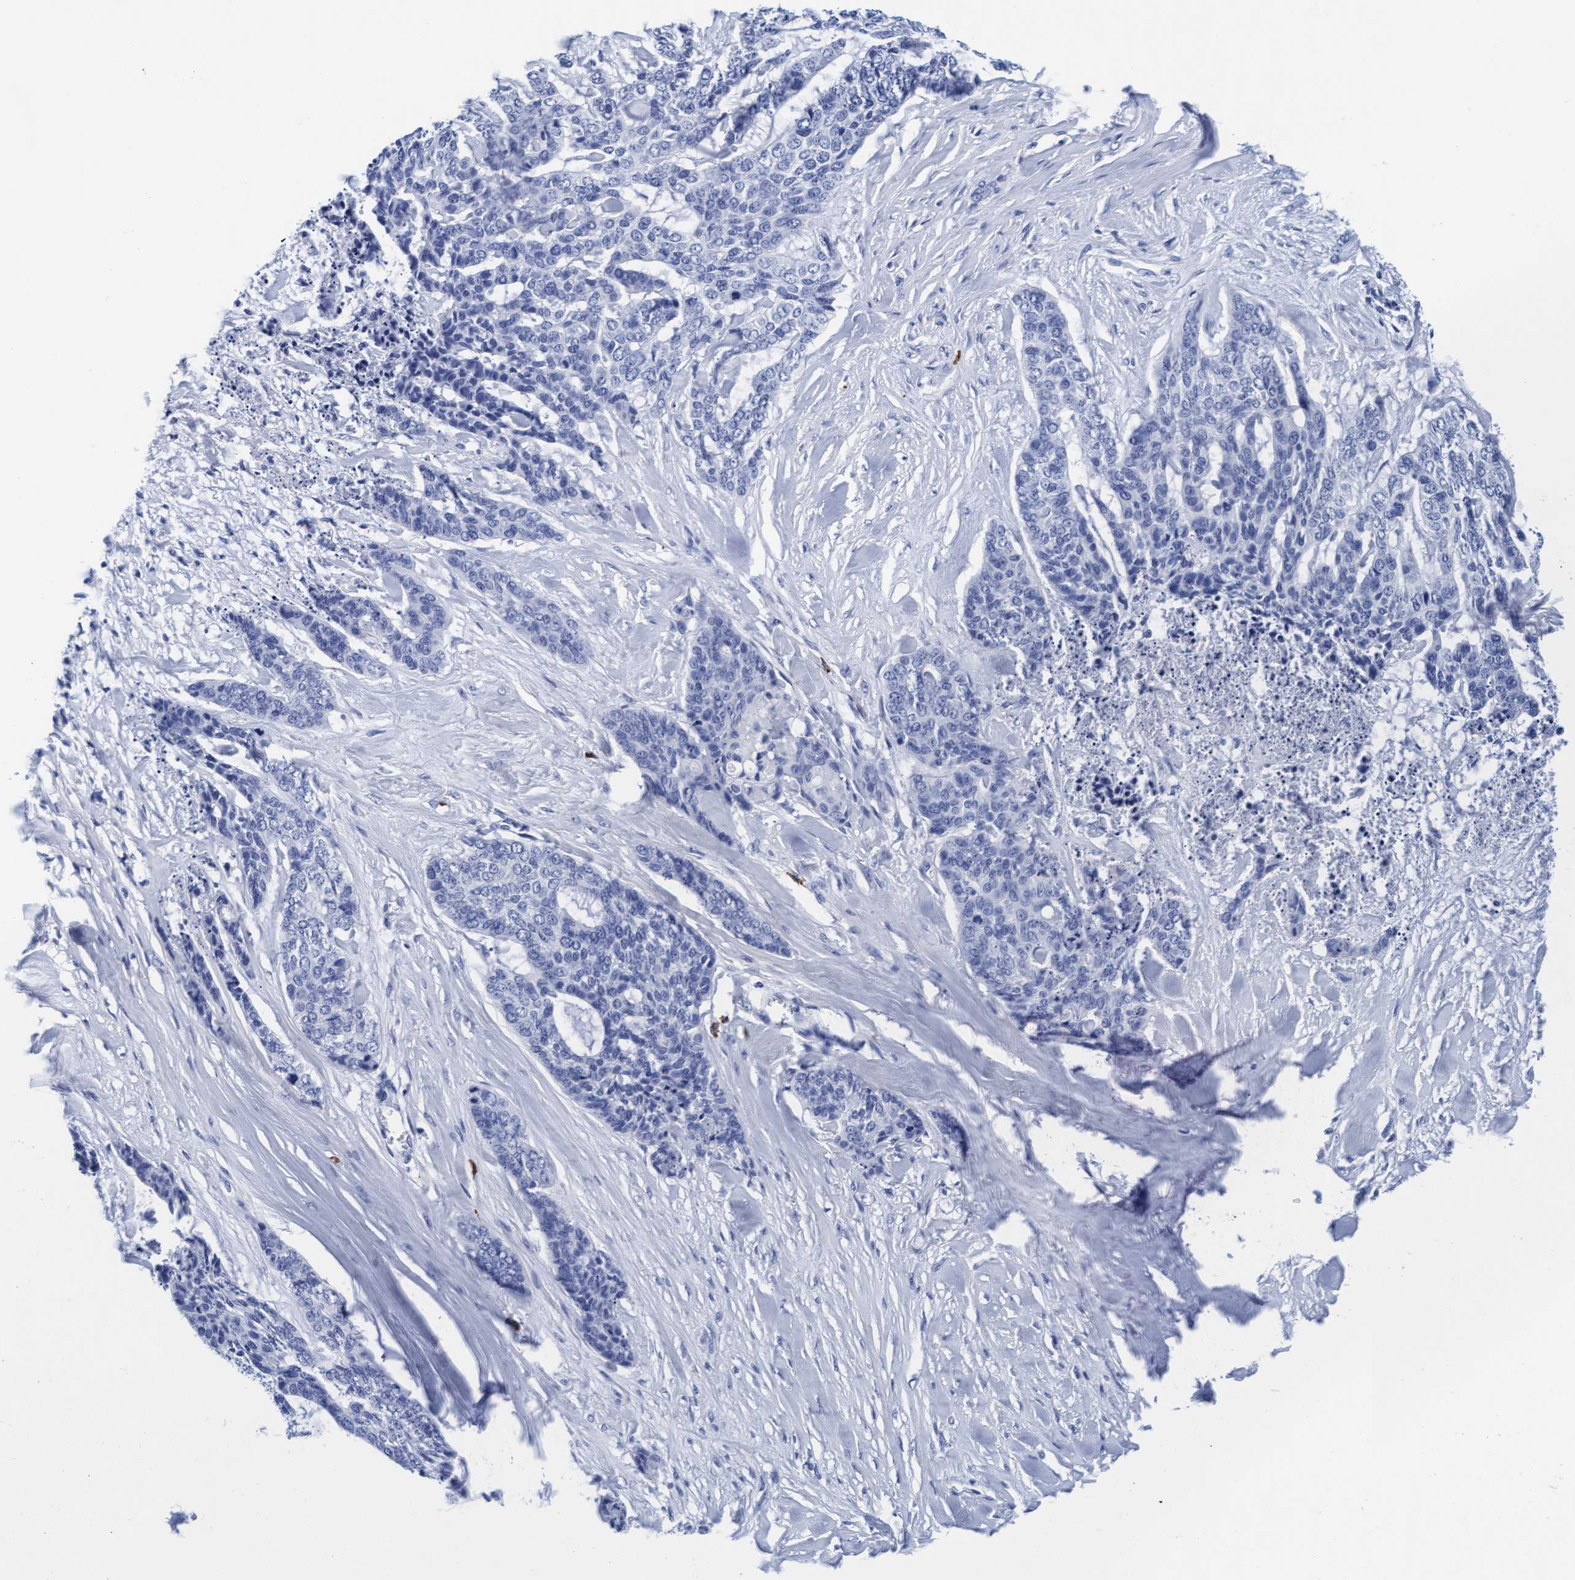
{"staining": {"intensity": "negative", "quantity": "none", "location": "none"}, "tissue": "skin cancer", "cell_type": "Tumor cells", "image_type": "cancer", "snomed": [{"axis": "morphology", "description": "Basal cell carcinoma"}, {"axis": "topography", "description": "Skin"}], "caption": "Tumor cells are negative for brown protein staining in basal cell carcinoma (skin).", "gene": "ARSG", "patient": {"sex": "female", "age": 64}}